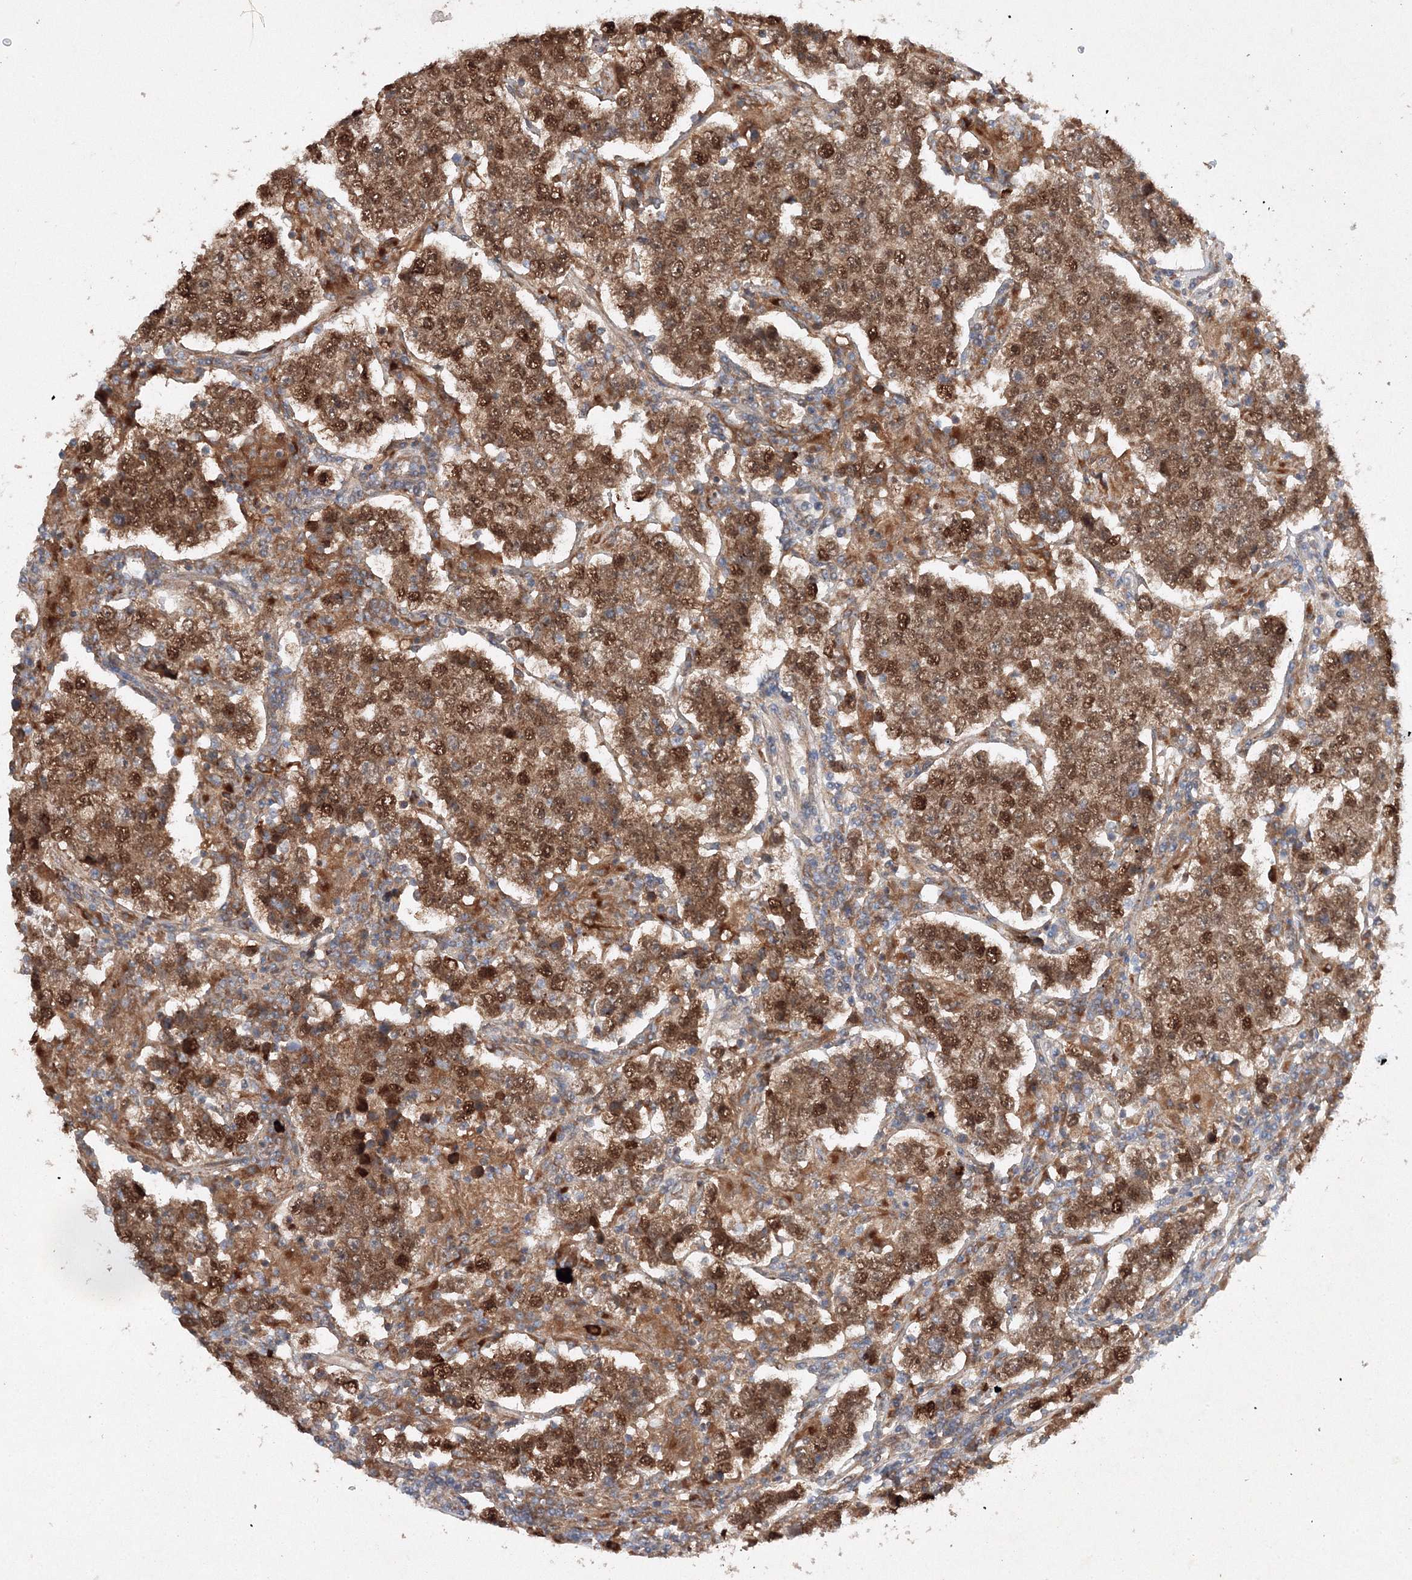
{"staining": {"intensity": "strong", "quantity": ">75%", "location": "cytoplasmic/membranous,nuclear"}, "tissue": "testis cancer", "cell_type": "Tumor cells", "image_type": "cancer", "snomed": [{"axis": "morphology", "description": "Normal tissue, NOS"}, {"axis": "morphology", "description": "Urothelial carcinoma, High grade"}, {"axis": "morphology", "description": "Seminoma, NOS"}, {"axis": "morphology", "description": "Carcinoma, Embryonal, NOS"}, {"axis": "topography", "description": "Urinary bladder"}, {"axis": "topography", "description": "Testis"}], "caption": "This histopathology image shows IHC staining of testis seminoma, with high strong cytoplasmic/membranous and nuclear positivity in approximately >75% of tumor cells.", "gene": "SLC36A1", "patient": {"sex": "male", "age": 41}}